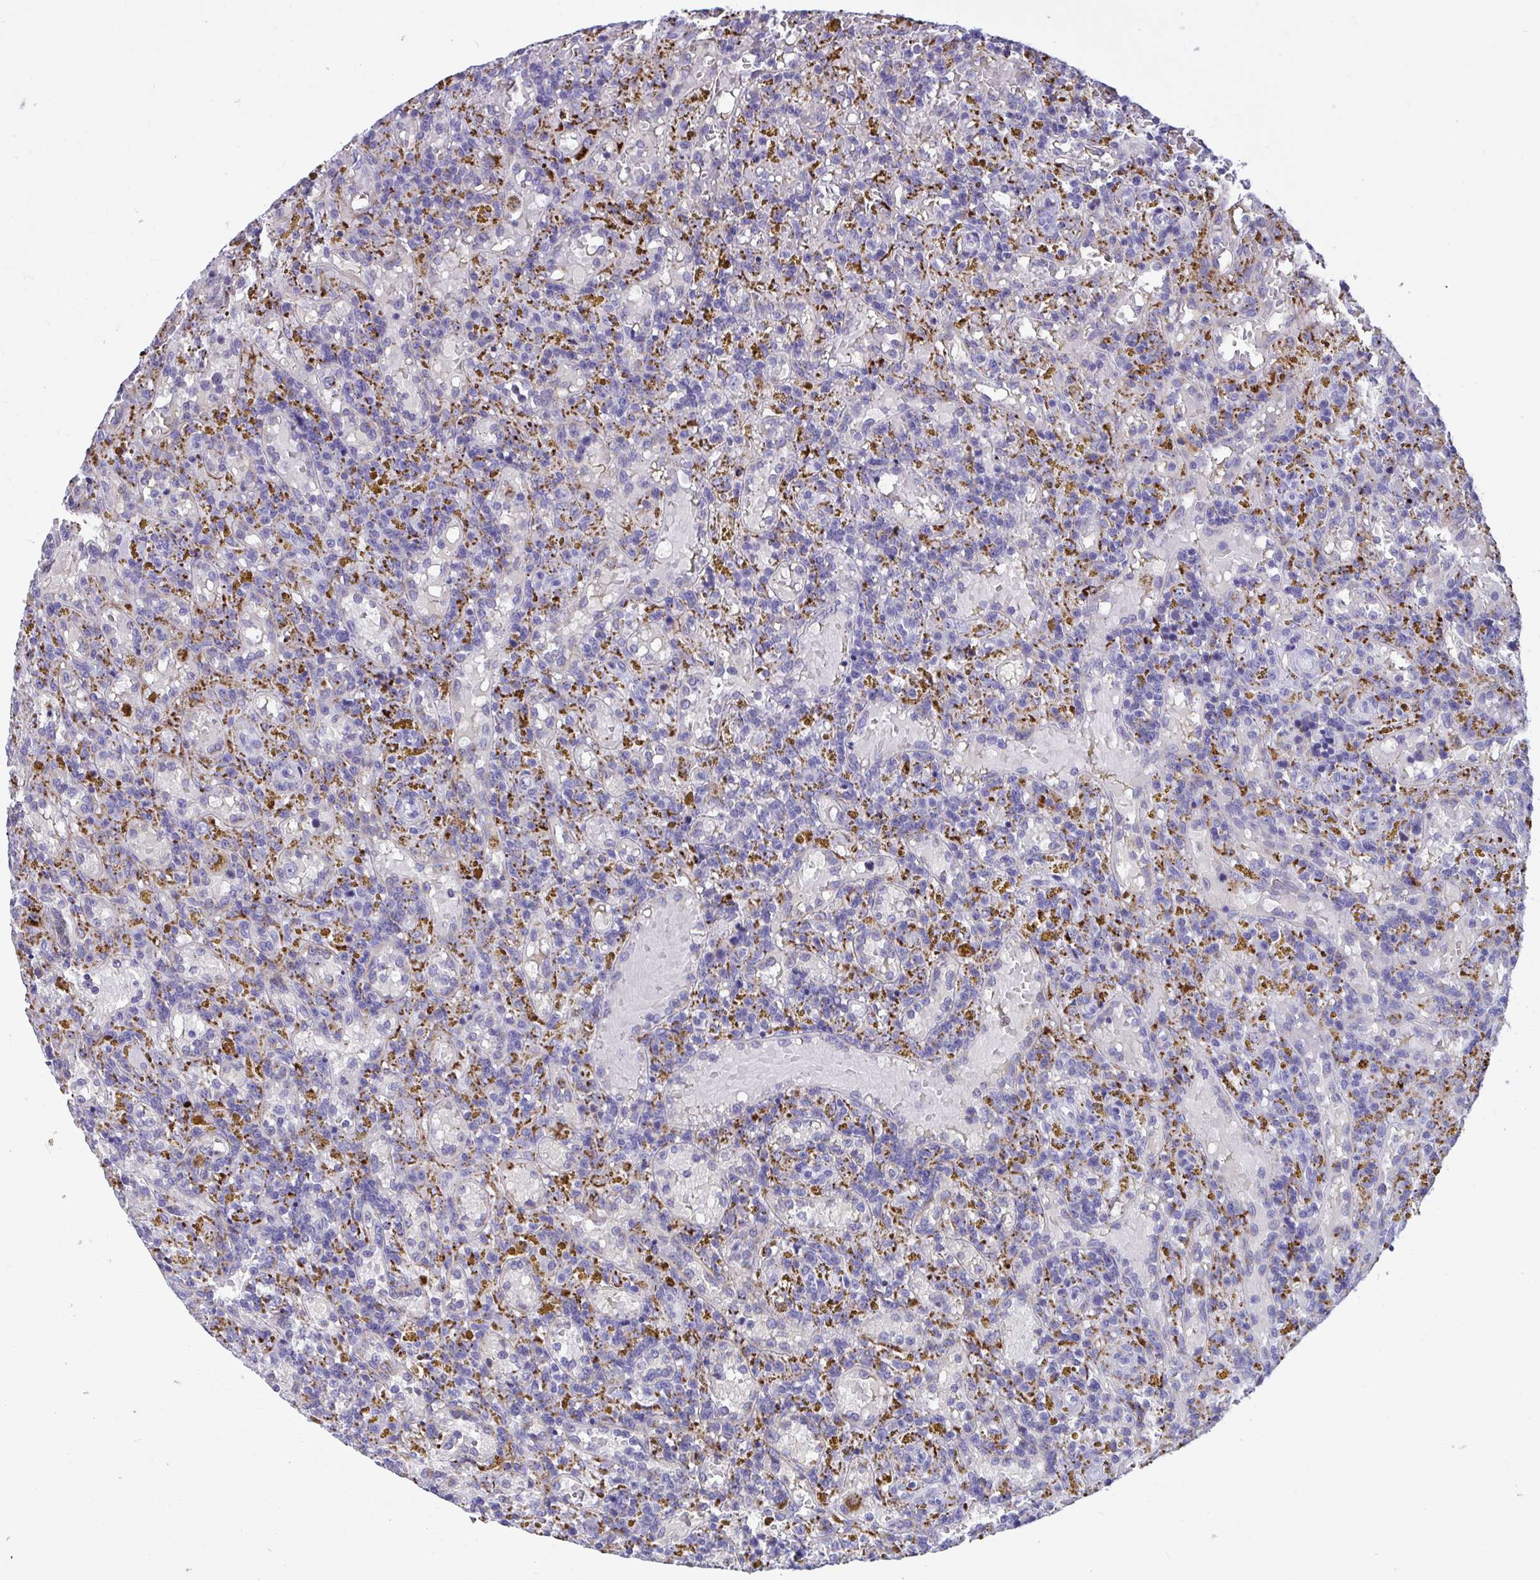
{"staining": {"intensity": "negative", "quantity": "none", "location": "none"}, "tissue": "lymphoma", "cell_type": "Tumor cells", "image_type": "cancer", "snomed": [{"axis": "morphology", "description": "Malignant lymphoma, non-Hodgkin's type, Low grade"}, {"axis": "topography", "description": "Spleen"}], "caption": "A photomicrograph of human lymphoma is negative for staining in tumor cells.", "gene": "CPVL", "patient": {"sex": "female", "age": 65}}